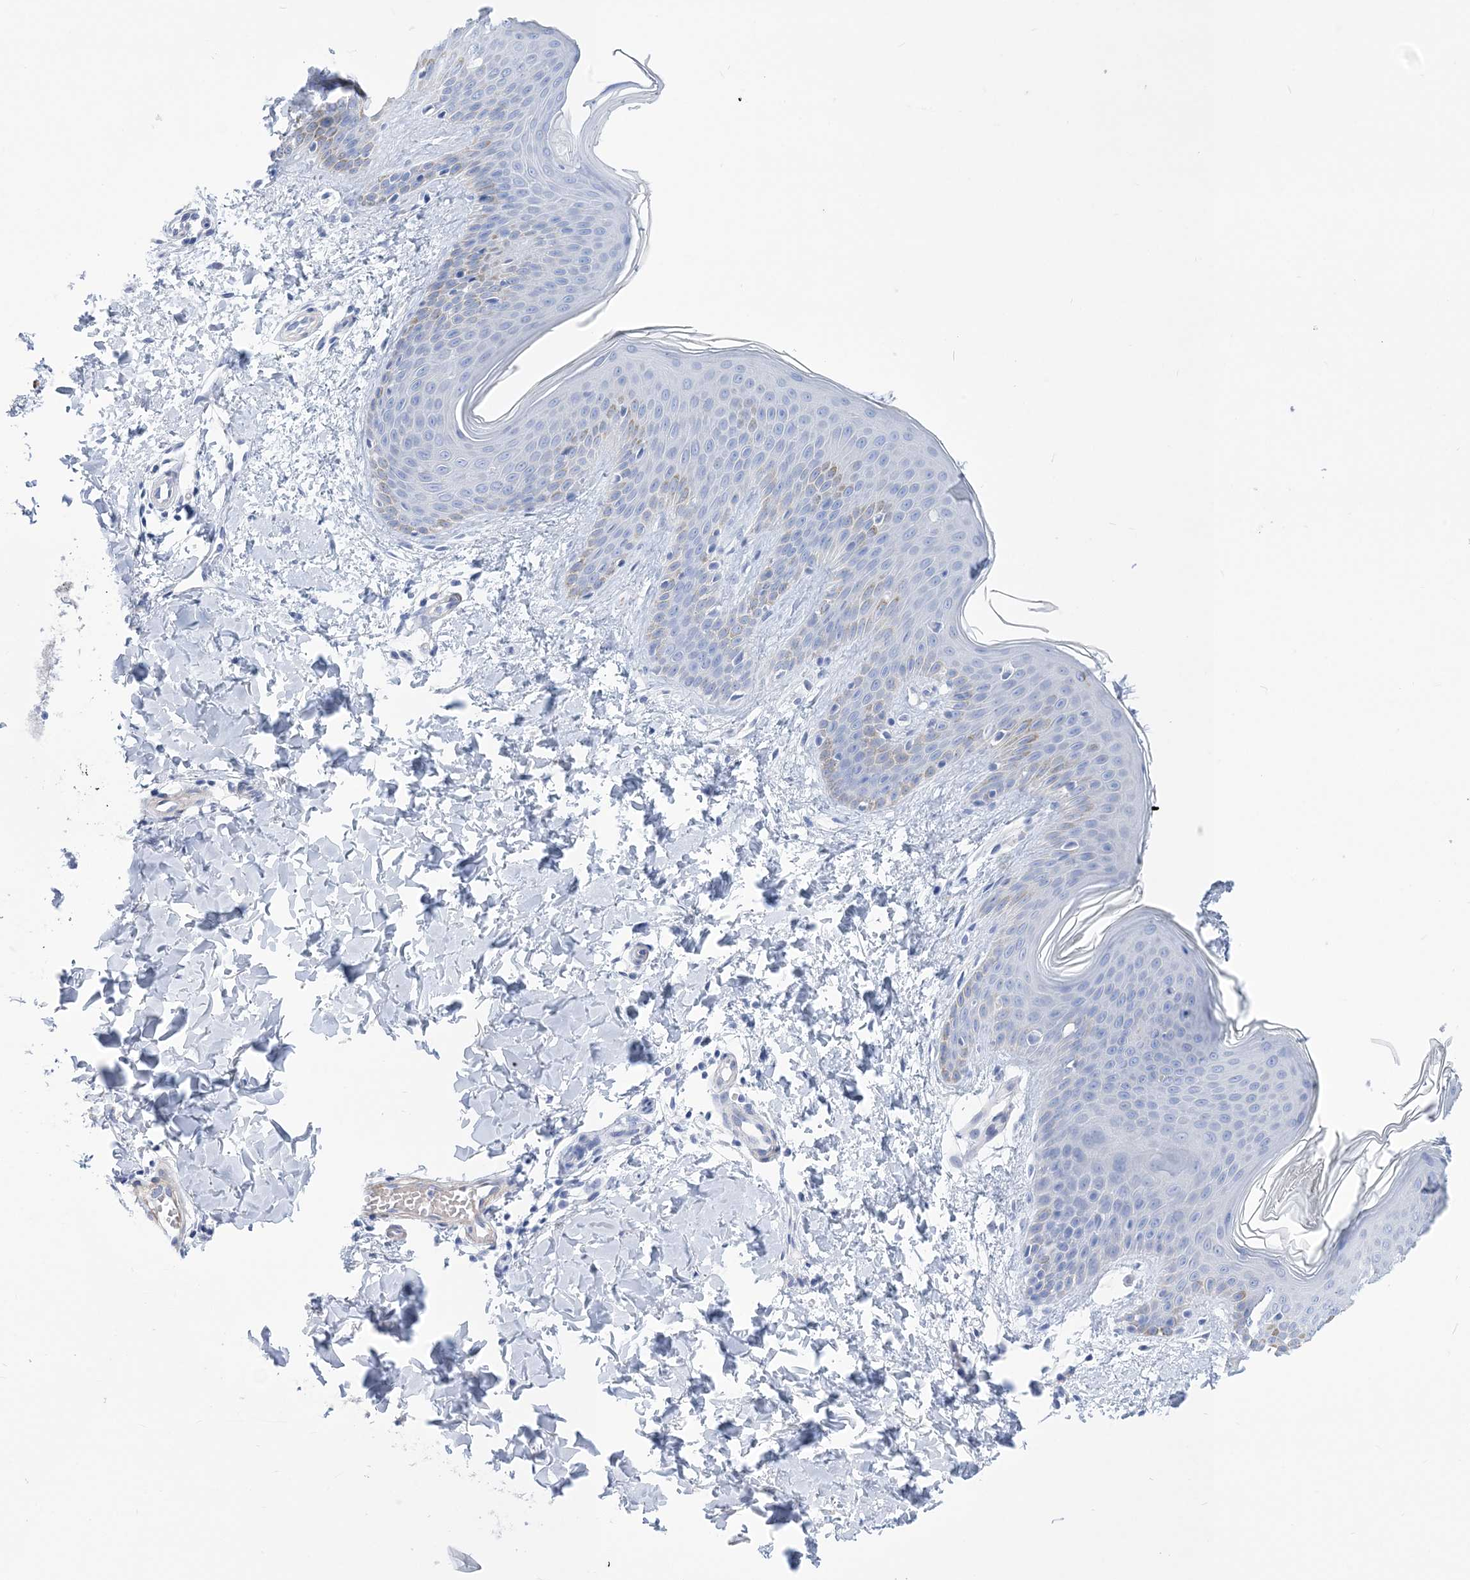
{"staining": {"intensity": "negative", "quantity": "none", "location": "none"}, "tissue": "skin", "cell_type": "Fibroblasts", "image_type": "normal", "snomed": [{"axis": "morphology", "description": "Normal tissue, NOS"}, {"axis": "topography", "description": "Skin"}], "caption": "This photomicrograph is of benign skin stained with immunohistochemistry (IHC) to label a protein in brown with the nuclei are counter-stained blue. There is no staining in fibroblasts.", "gene": "WDR74", "patient": {"sex": "male", "age": 36}}